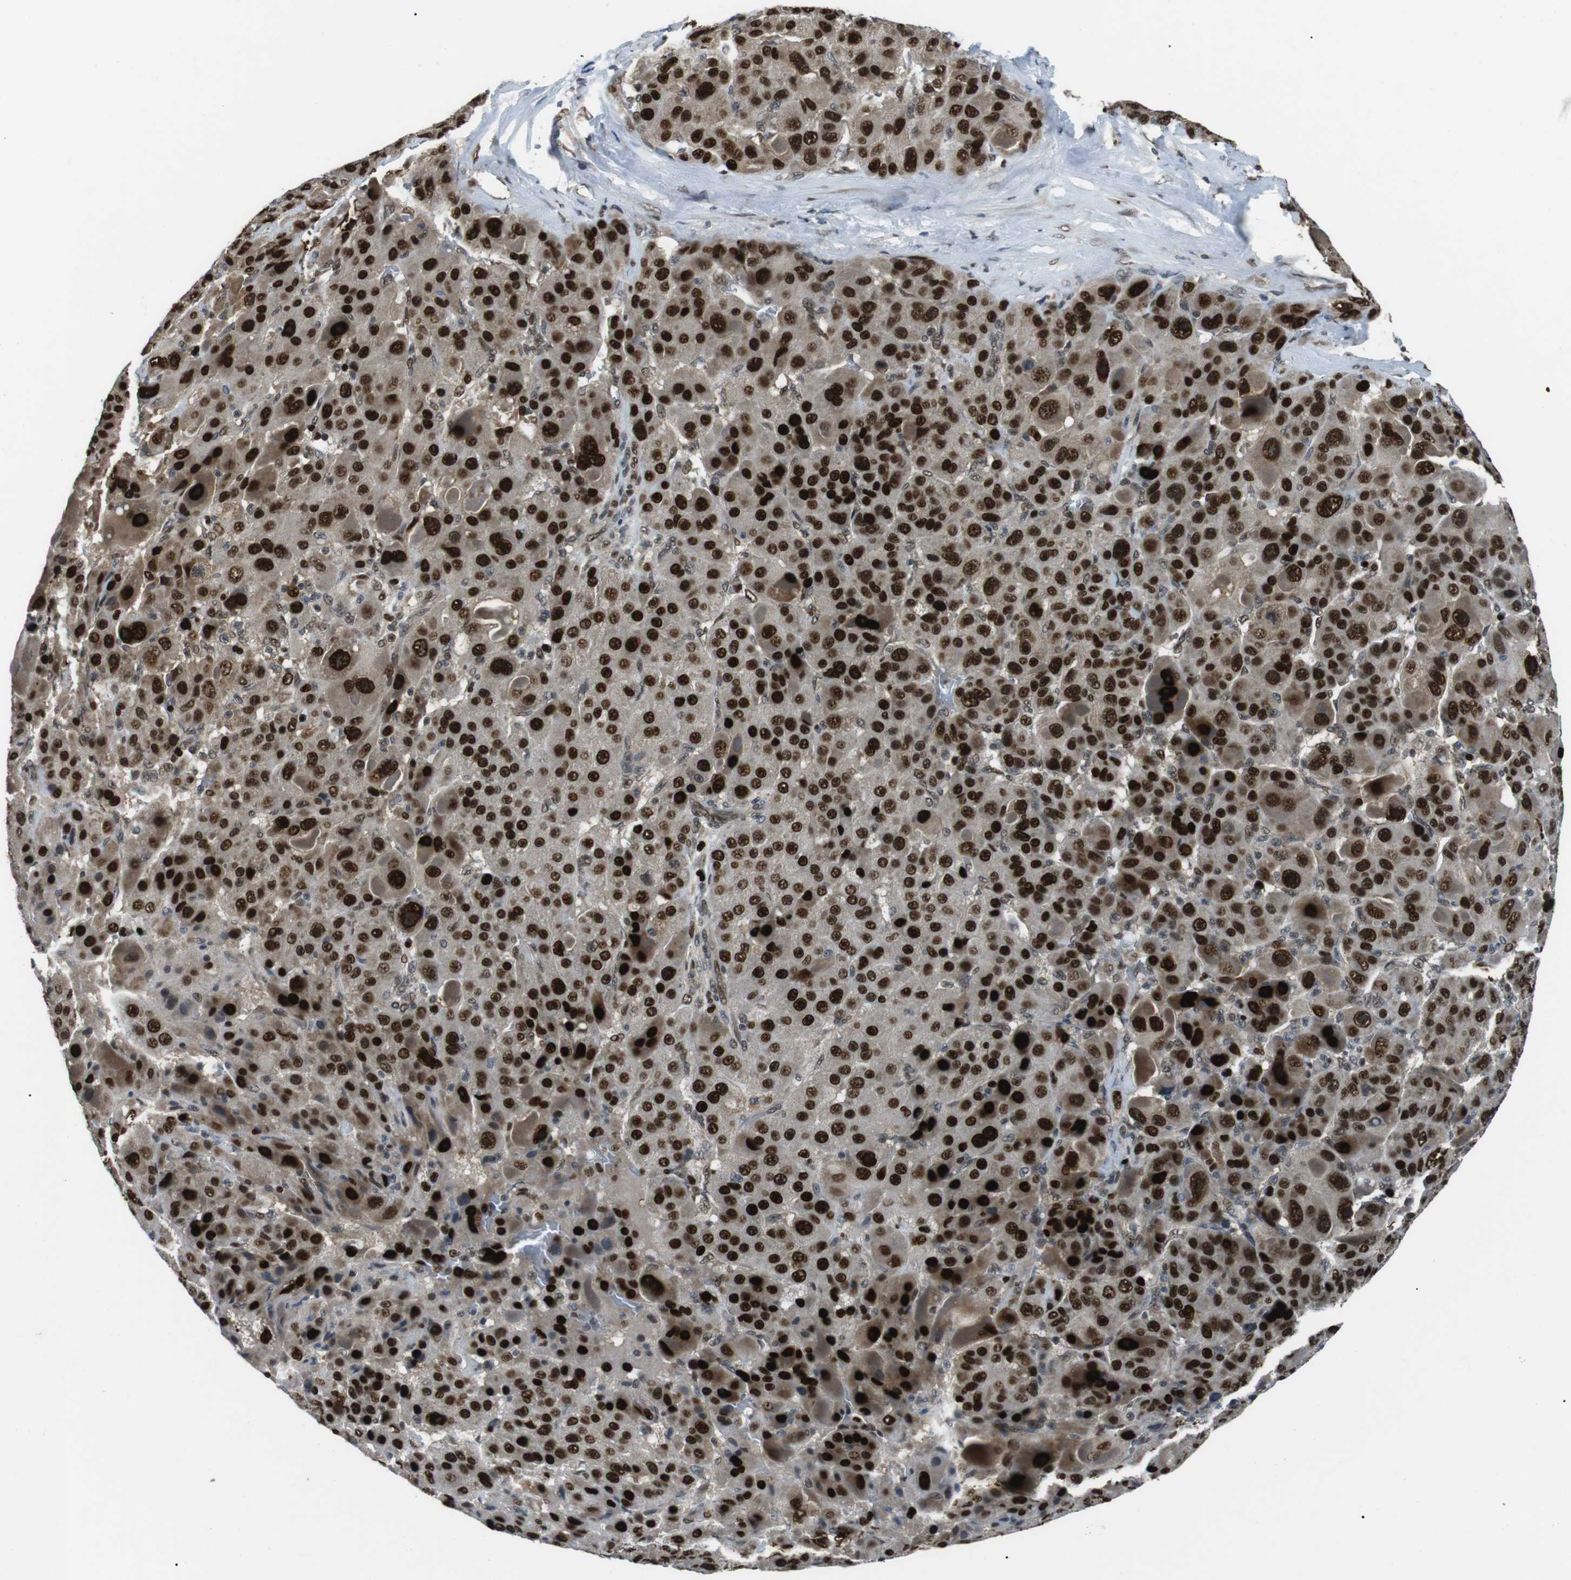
{"staining": {"intensity": "strong", "quantity": ">75%", "location": "cytoplasmic/membranous,nuclear"}, "tissue": "liver cancer", "cell_type": "Tumor cells", "image_type": "cancer", "snomed": [{"axis": "morphology", "description": "Carcinoma, Hepatocellular, NOS"}, {"axis": "topography", "description": "Liver"}], "caption": "The image displays a brown stain indicating the presence of a protein in the cytoplasmic/membranous and nuclear of tumor cells in liver cancer (hepatocellular carcinoma).", "gene": "ORAI3", "patient": {"sex": "male", "age": 76}}